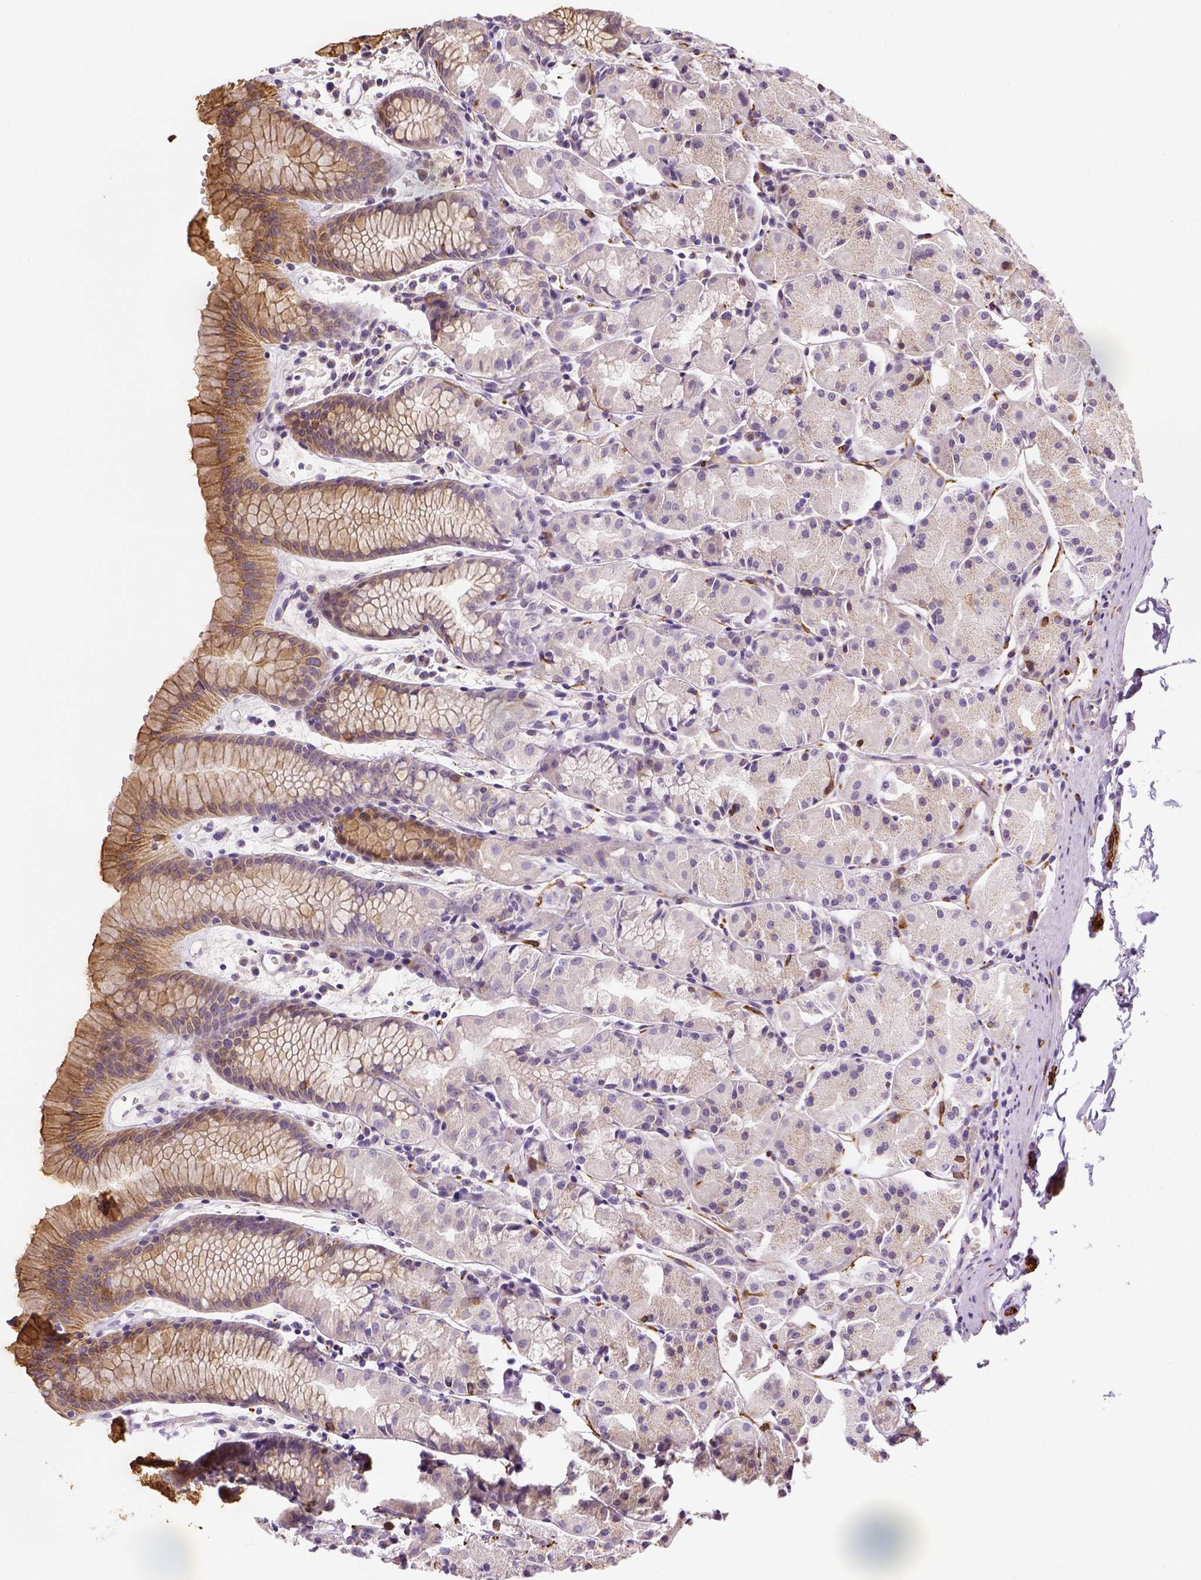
{"staining": {"intensity": "strong", "quantity": "<25%", "location": "cytoplasmic/membranous"}, "tissue": "stomach", "cell_type": "Glandular cells", "image_type": "normal", "snomed": [{"axis": "morphology", "description": "Normal tissue, NOS"}, {"axis": "topography", "description": "Stomach, upper"}], "caption": "Glandular cells show medium levels of strong cytoplasmic/membranous staining in about <25% of cells in normal human stomach.", "gene": "CACNB1", "patient": {"sex": "male", "age": 47}}